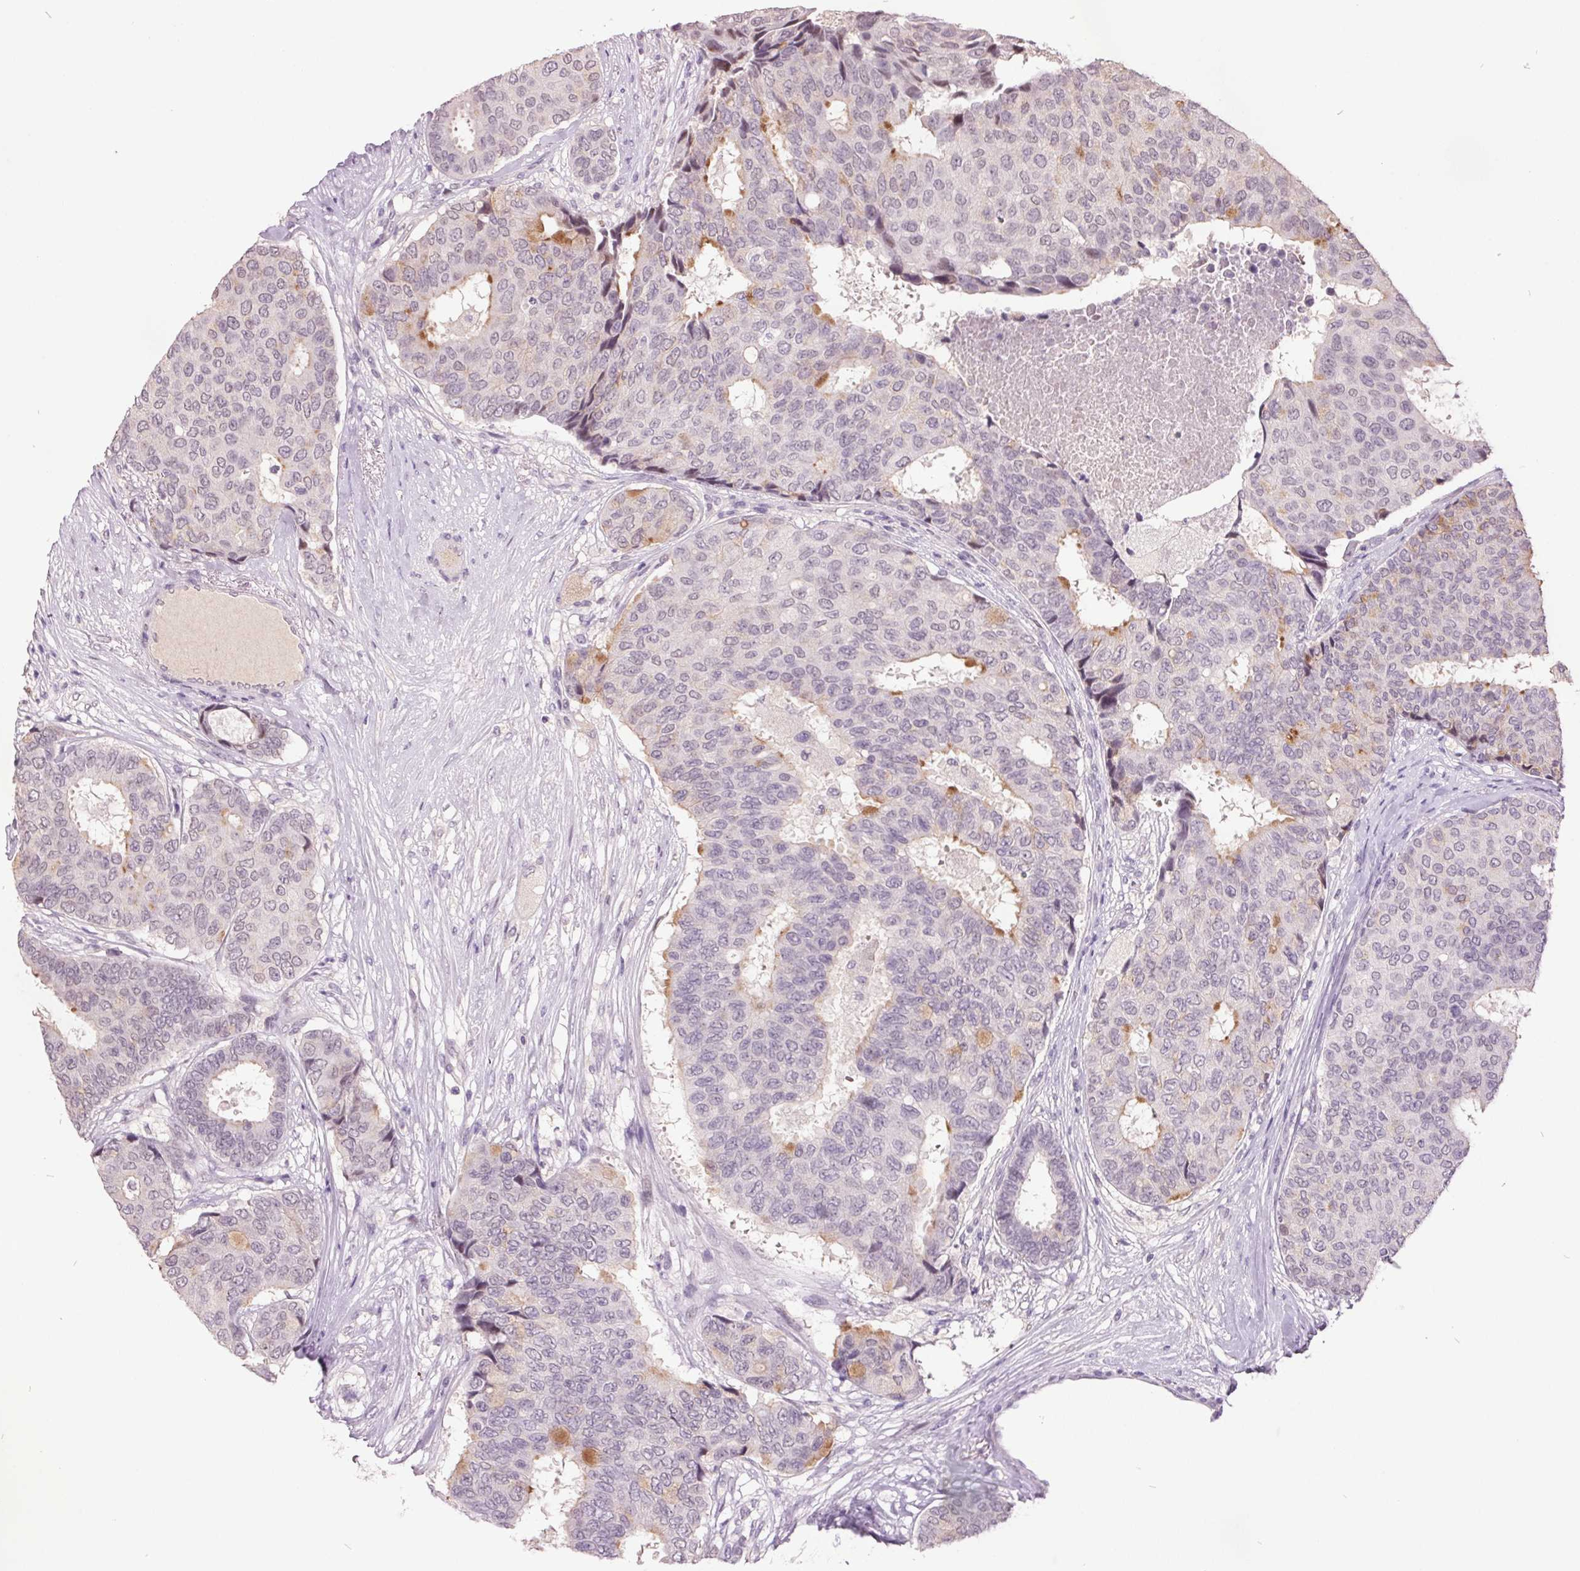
{"staining": {"intensity": "moderate", "quantity": "<25%", "location": "cytoplasmic/membranous"}, "tissue": "breast cancer", "cell_type": "Tumor cells", "image_type": "cancer", "snomed": [{"axis": "morphology", "description": "Duct carcinoma"}, {"axis": "topography", "description": "Breast"}], "caption": "Breast cancer tissue displays moderate cytoplasmic/membranous positivity in approximately <25% of tumor cells, visualized by immunohistochemistry.", "gene": "C2orf16", "patient": {"sex": "female", "age": 75}}